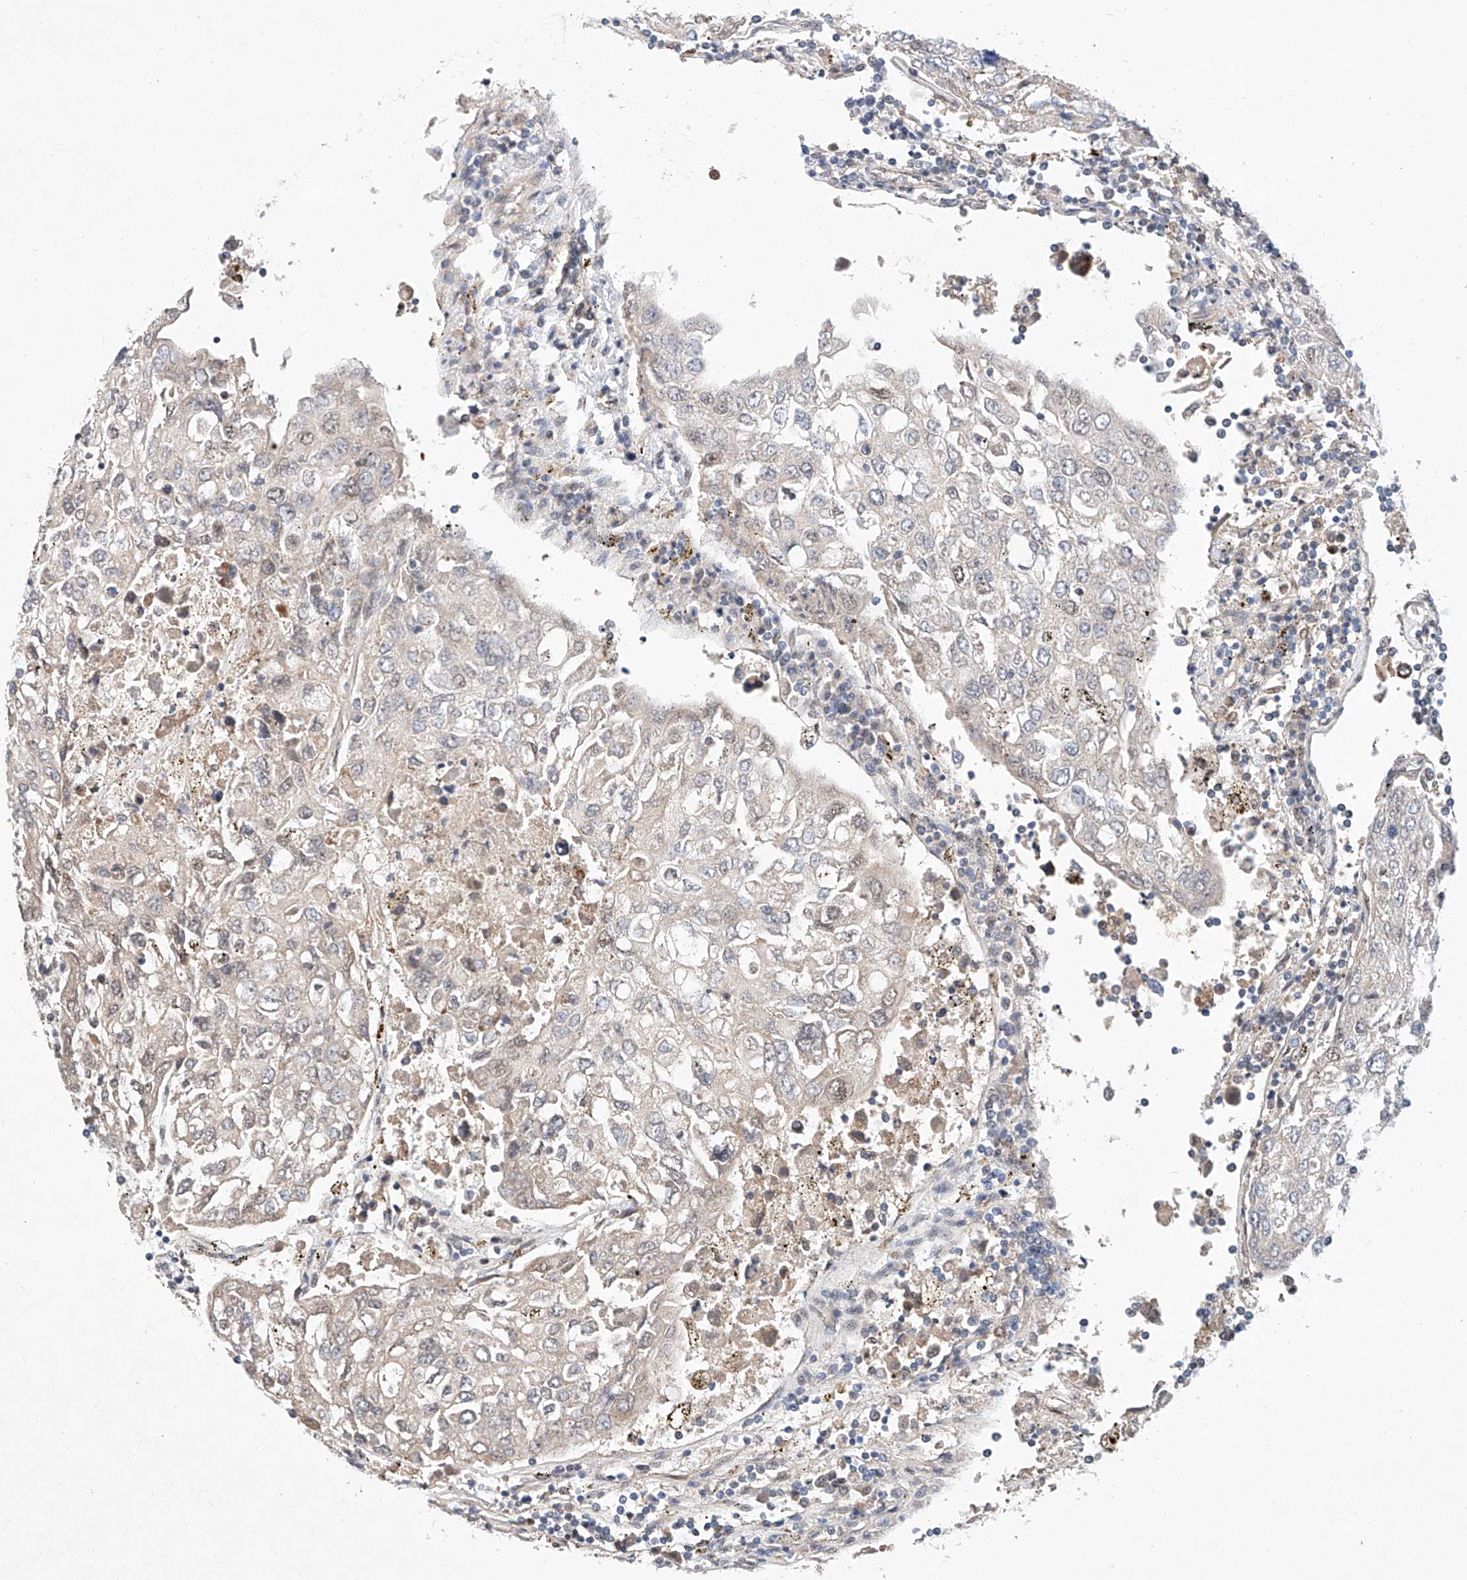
{"staining": {"intensity": "negative", "quantity": "none", "location": "none"}, "tissue": "urothelial cancer", "cell_type": "Tumor cells", "image_type": "cancer", "snomed": [{"axis": "morphology", "description": "Urothelial carcinoma, High grade"}, {"axis": "topography", "description": "Lymph node"}, {"axis": "topography", "description": "Urinary bladder"}], "caption": "Urothelial carcinoma (high-grade) stained for a protein using immunohistochemistry reveals no positivity tumor cells.", "gene": "FASTK", "patient": {"sex": "male", "age": 51}}